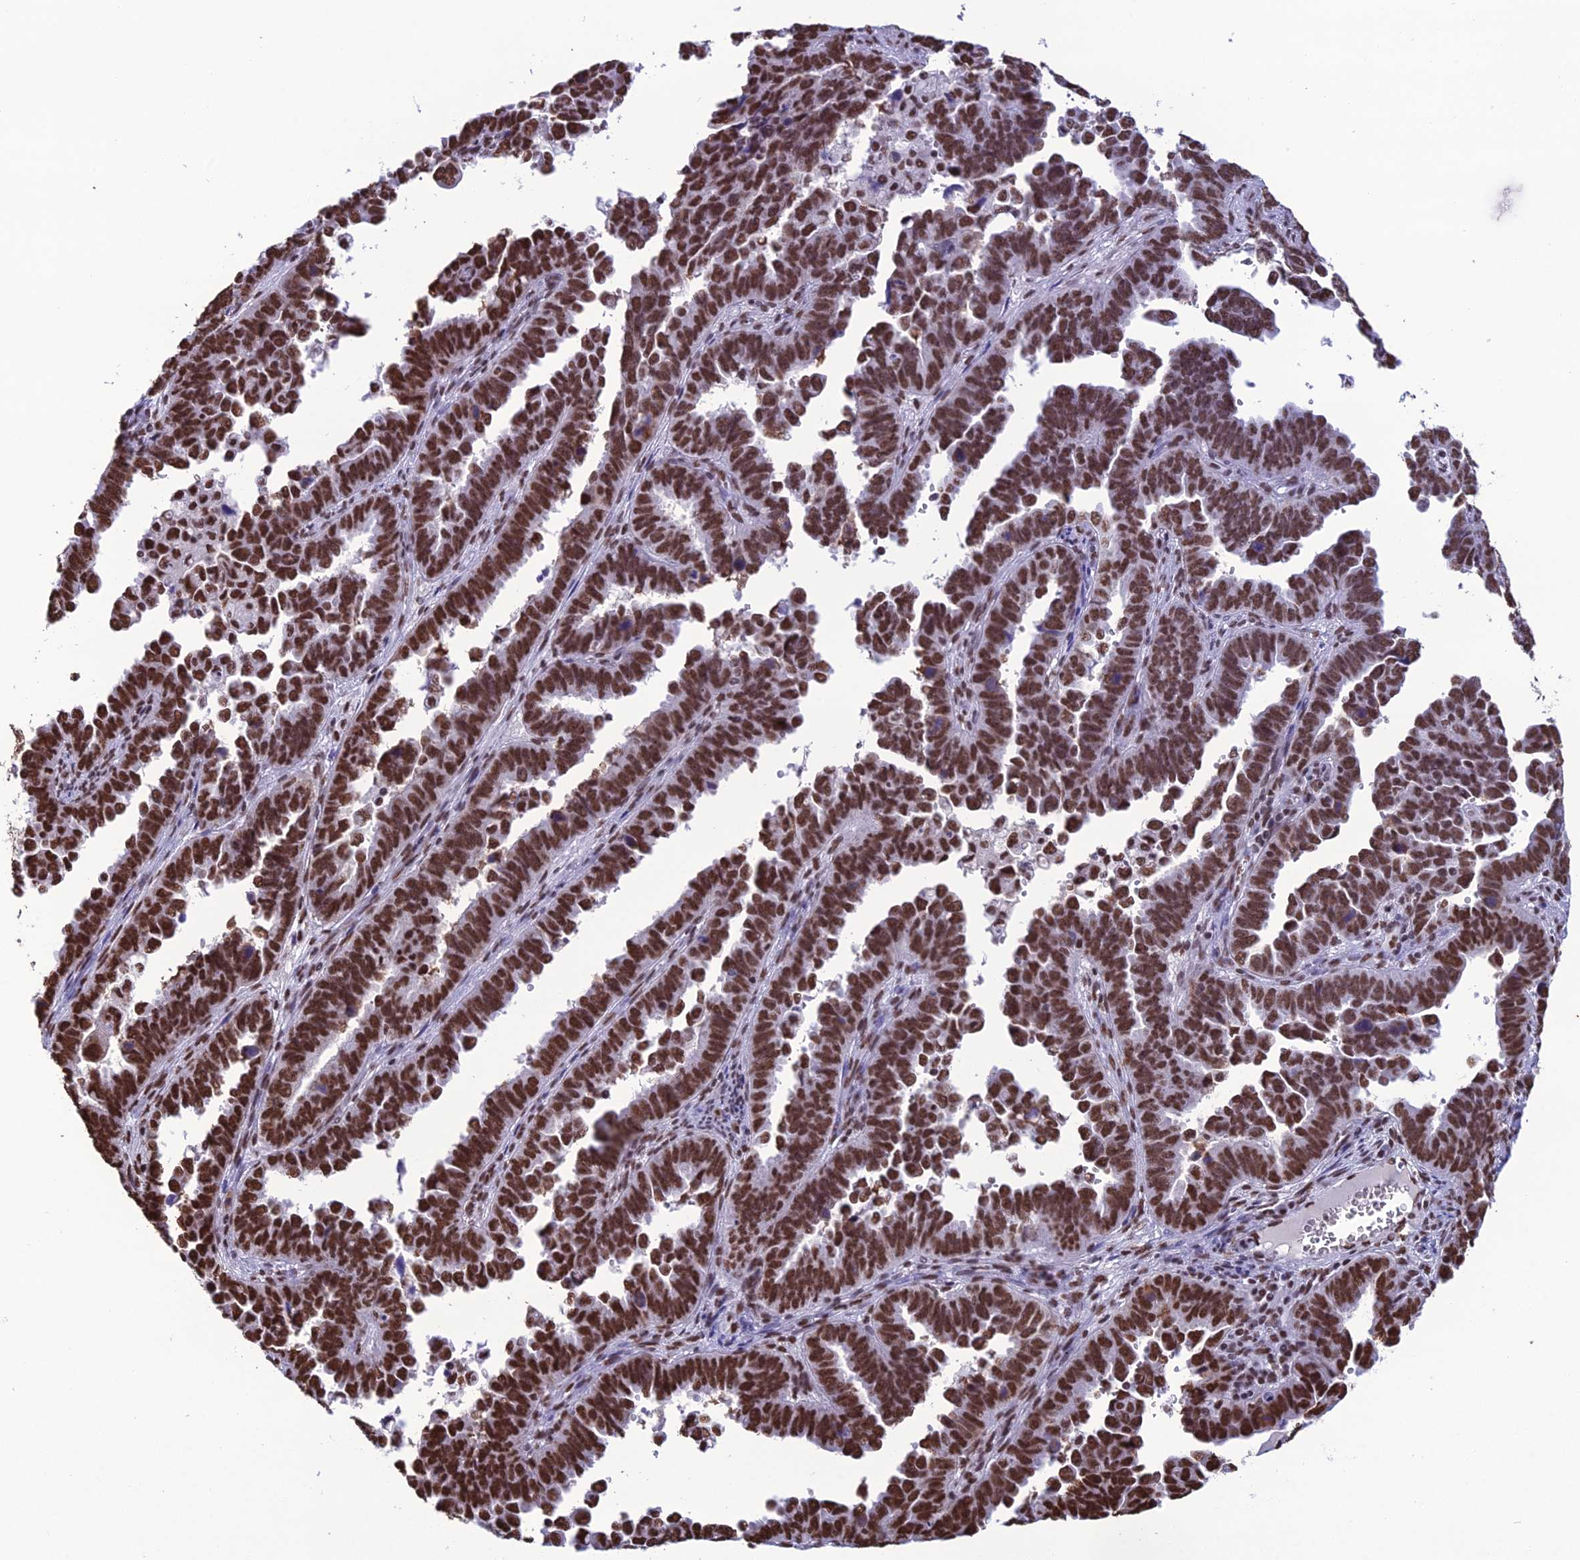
{"staining": {"intensity": "strong", "quantity": ">75%", "location": "nuclear"}, "tissue": "endometrial cancer", "cell_type": "Tumor cells", "image_type": "cancer", "snomed": [{"axis": "morphology", "description": "Adenocarcinoma, NOS"}, {"axis": "topography", "description": "Endometrium"}], "caption": "Immunohistochemistry (IHC) (DAB) staining of endometrial adenocarcinoma exhibits strong nuclear protein staining in about >75% of tumor cells.", "gene": "PRAMEF12", "patient": {"sex": "female", "age": 75}}